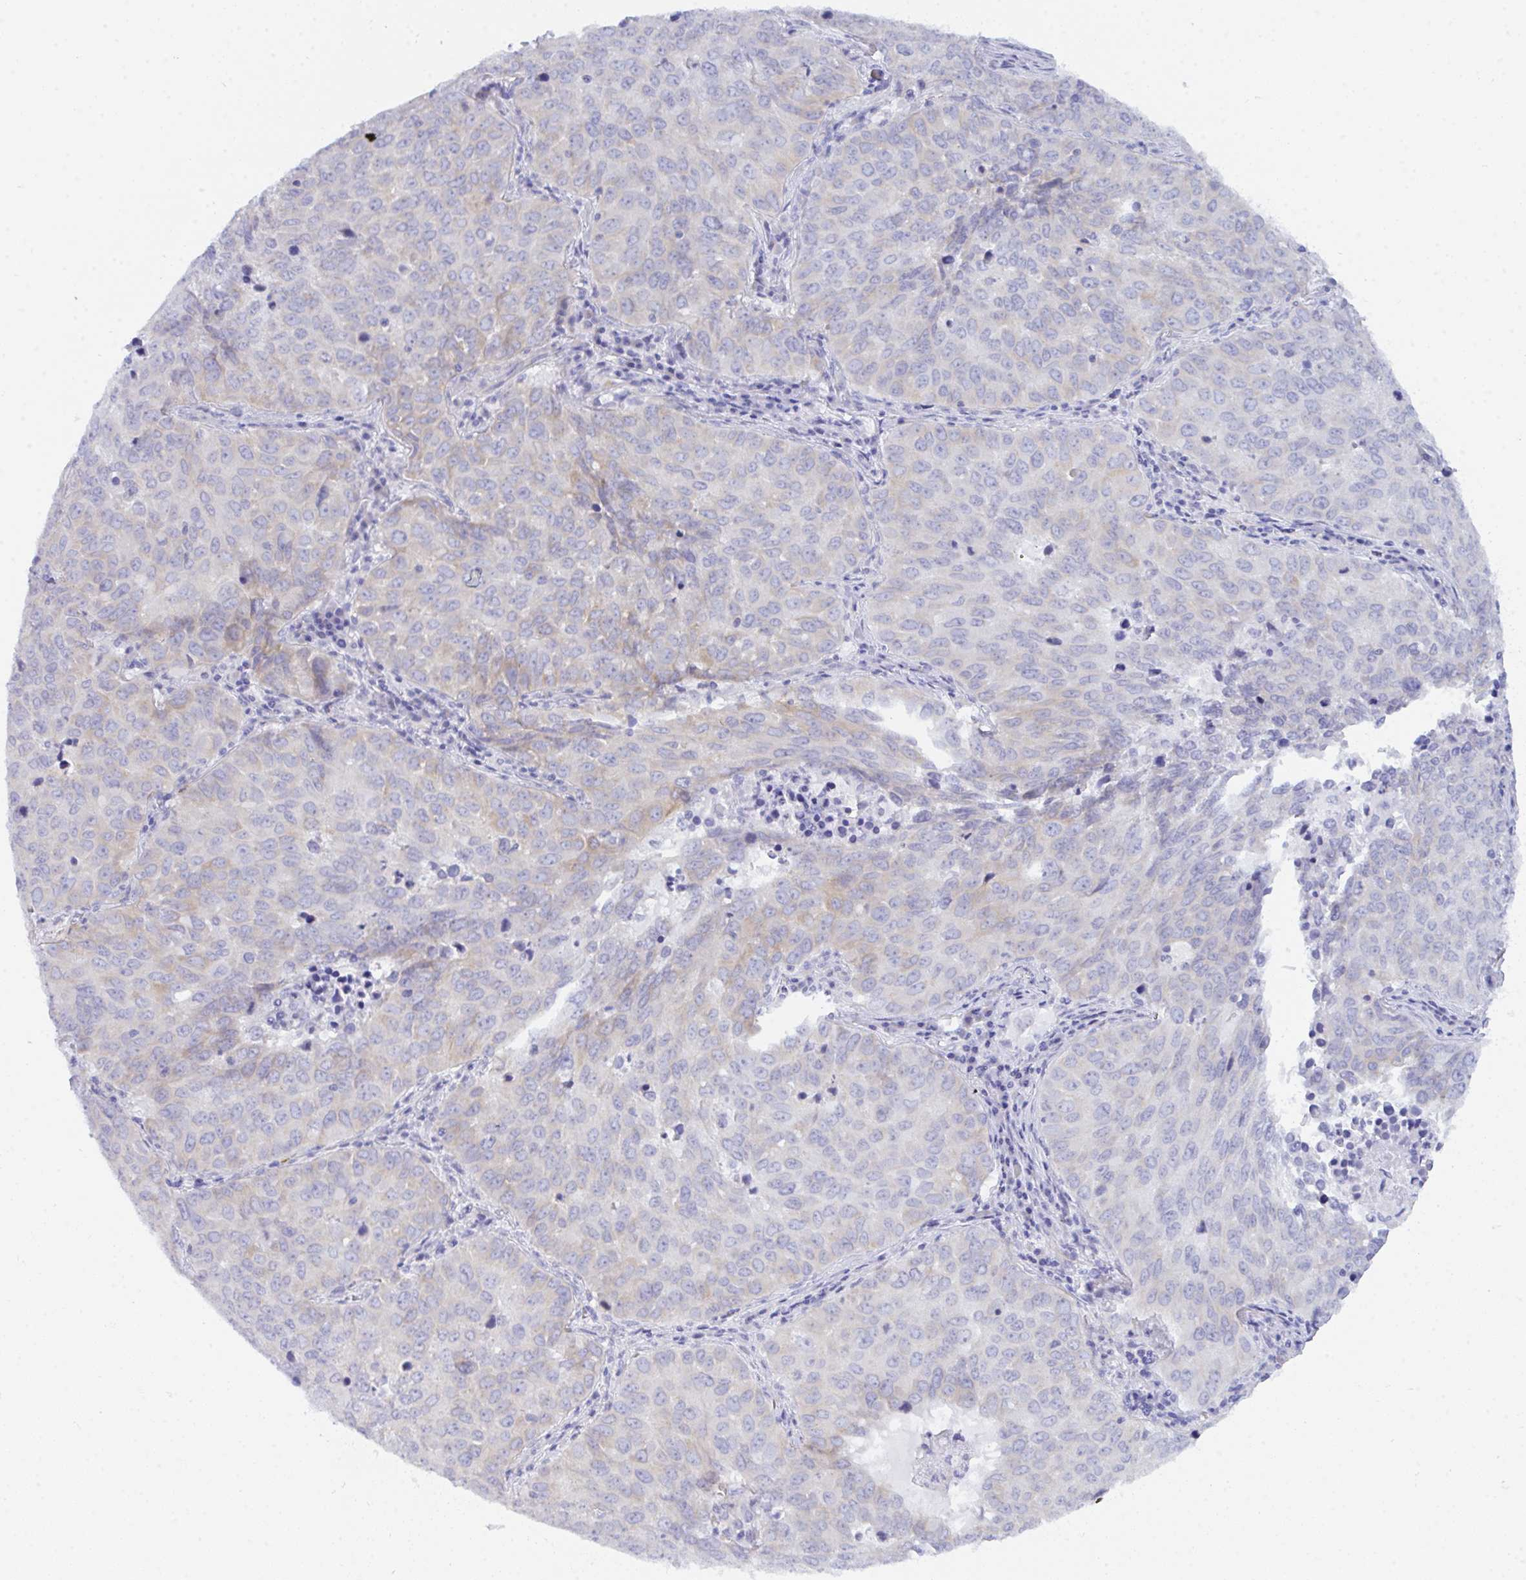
{"staining": {"intensity": "weak", "quantity": "<25%", "location": "cytoplasmic/membranous"}, "tissue": "lung cancer", "cell_type": "Tumor cells", "image_type": "cancer", "snomed": [{"axis": "morphology", "description": "Adenocarcinoma, NOS"}, {"axis": "topography", "description": "Lung"}], "caption": "IHC of human lung adenocarcinoma shows no positivity in tumor cells. Nuclei are stained in blue.", "gene": "CEP170B", "patient": {"sex": "female", "age": 50}}